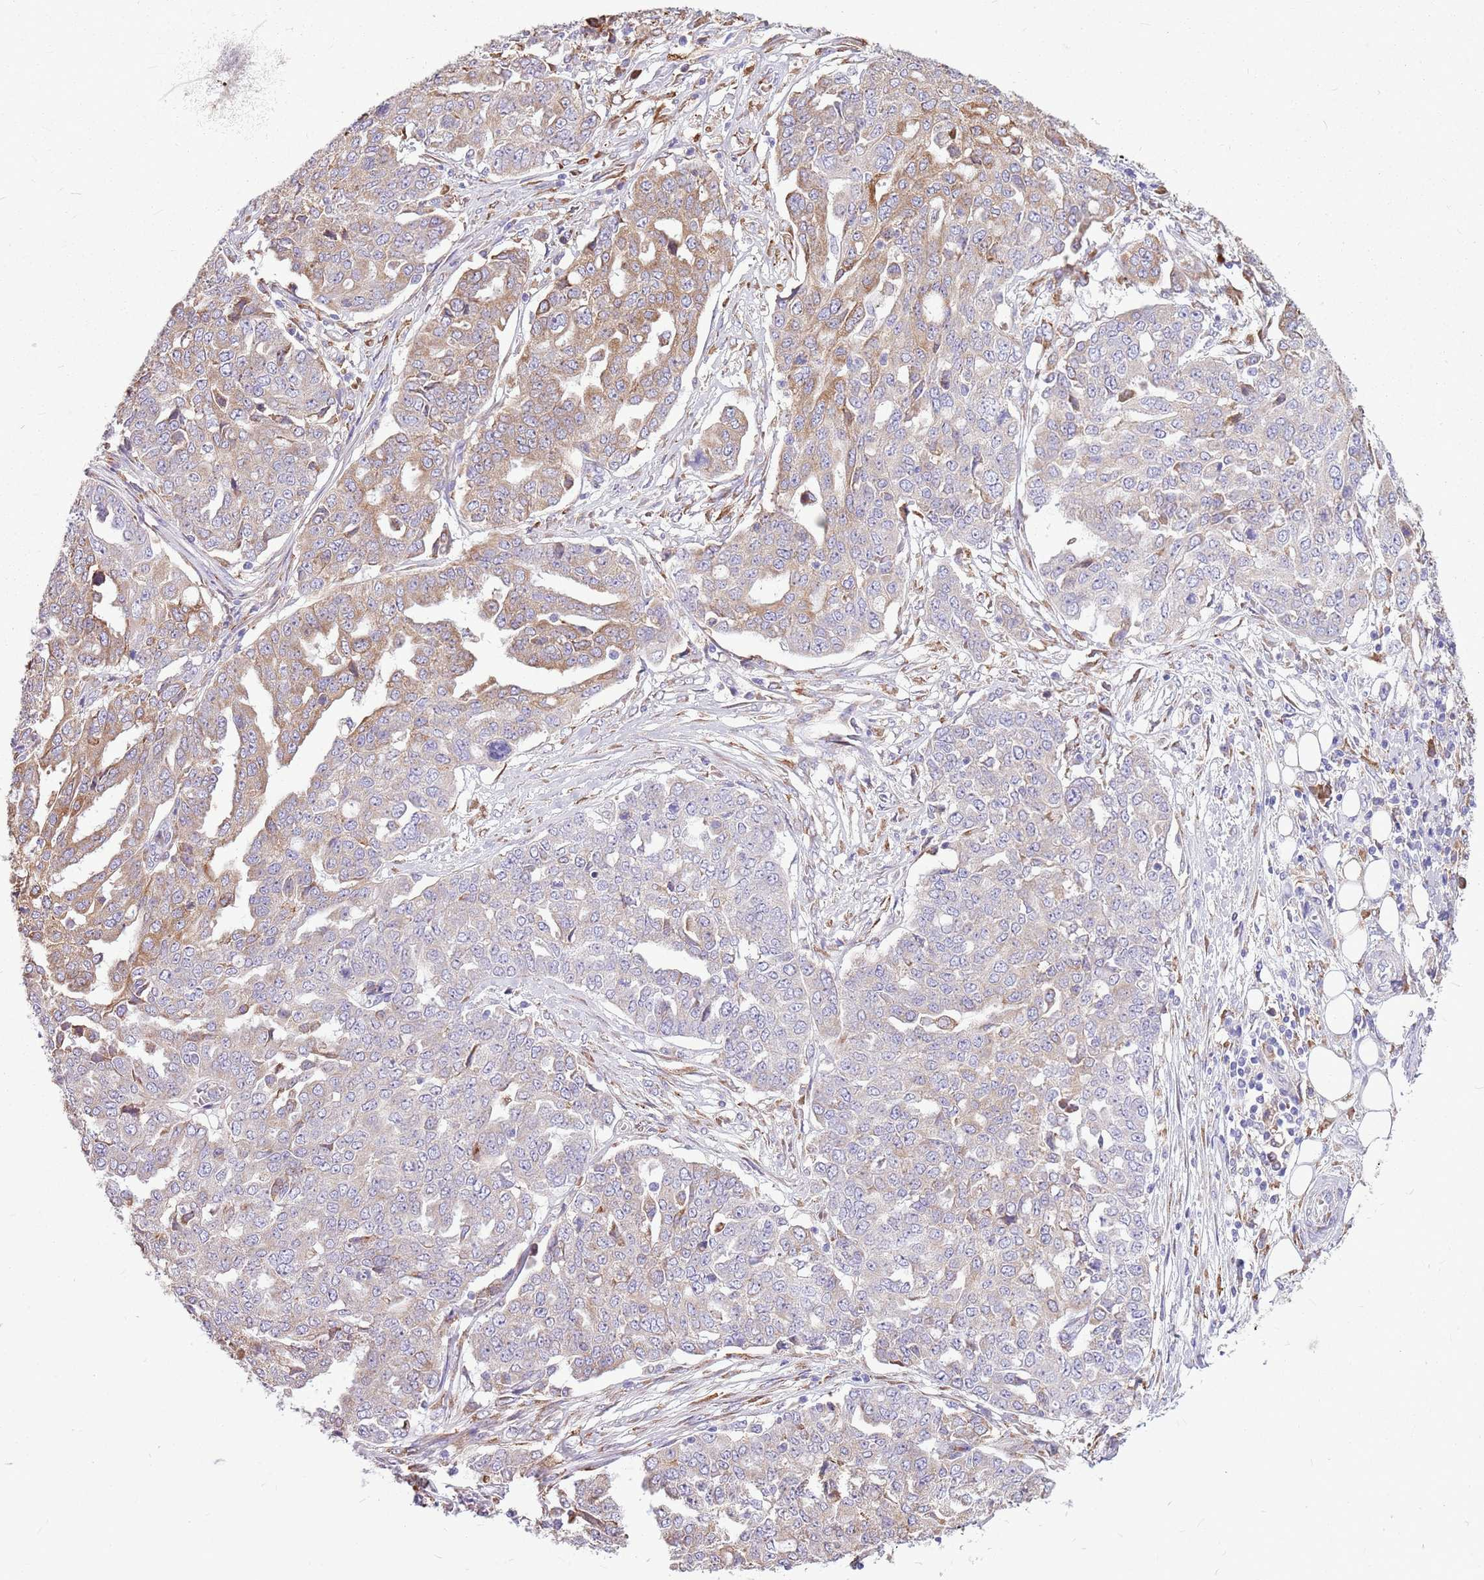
{"staining": {"intensity": "weak", "quantity": "25%-75%", "location": "cytoplasmic/membranous"}, "tissue": "ovarian cancer", "cell_type": "Tumor cells", "image_type": "cancer", "snomed": [{"axis": "morphology", "description": "Cystadenocarcinoma, serous, NOS"}, {"axis": "topography", "description": "Soft tissue"}, {"axis": "topography", "description": "Ovary"}], "caption": "Ovarian cancer (serous cystadenocarcinoma) tissue exhibits weak cytoplasmic/membranous positivity in about 25%-75% of tumor cells", "gene": "KCTD19", "patient": {"sex": "female", "age": 57}}